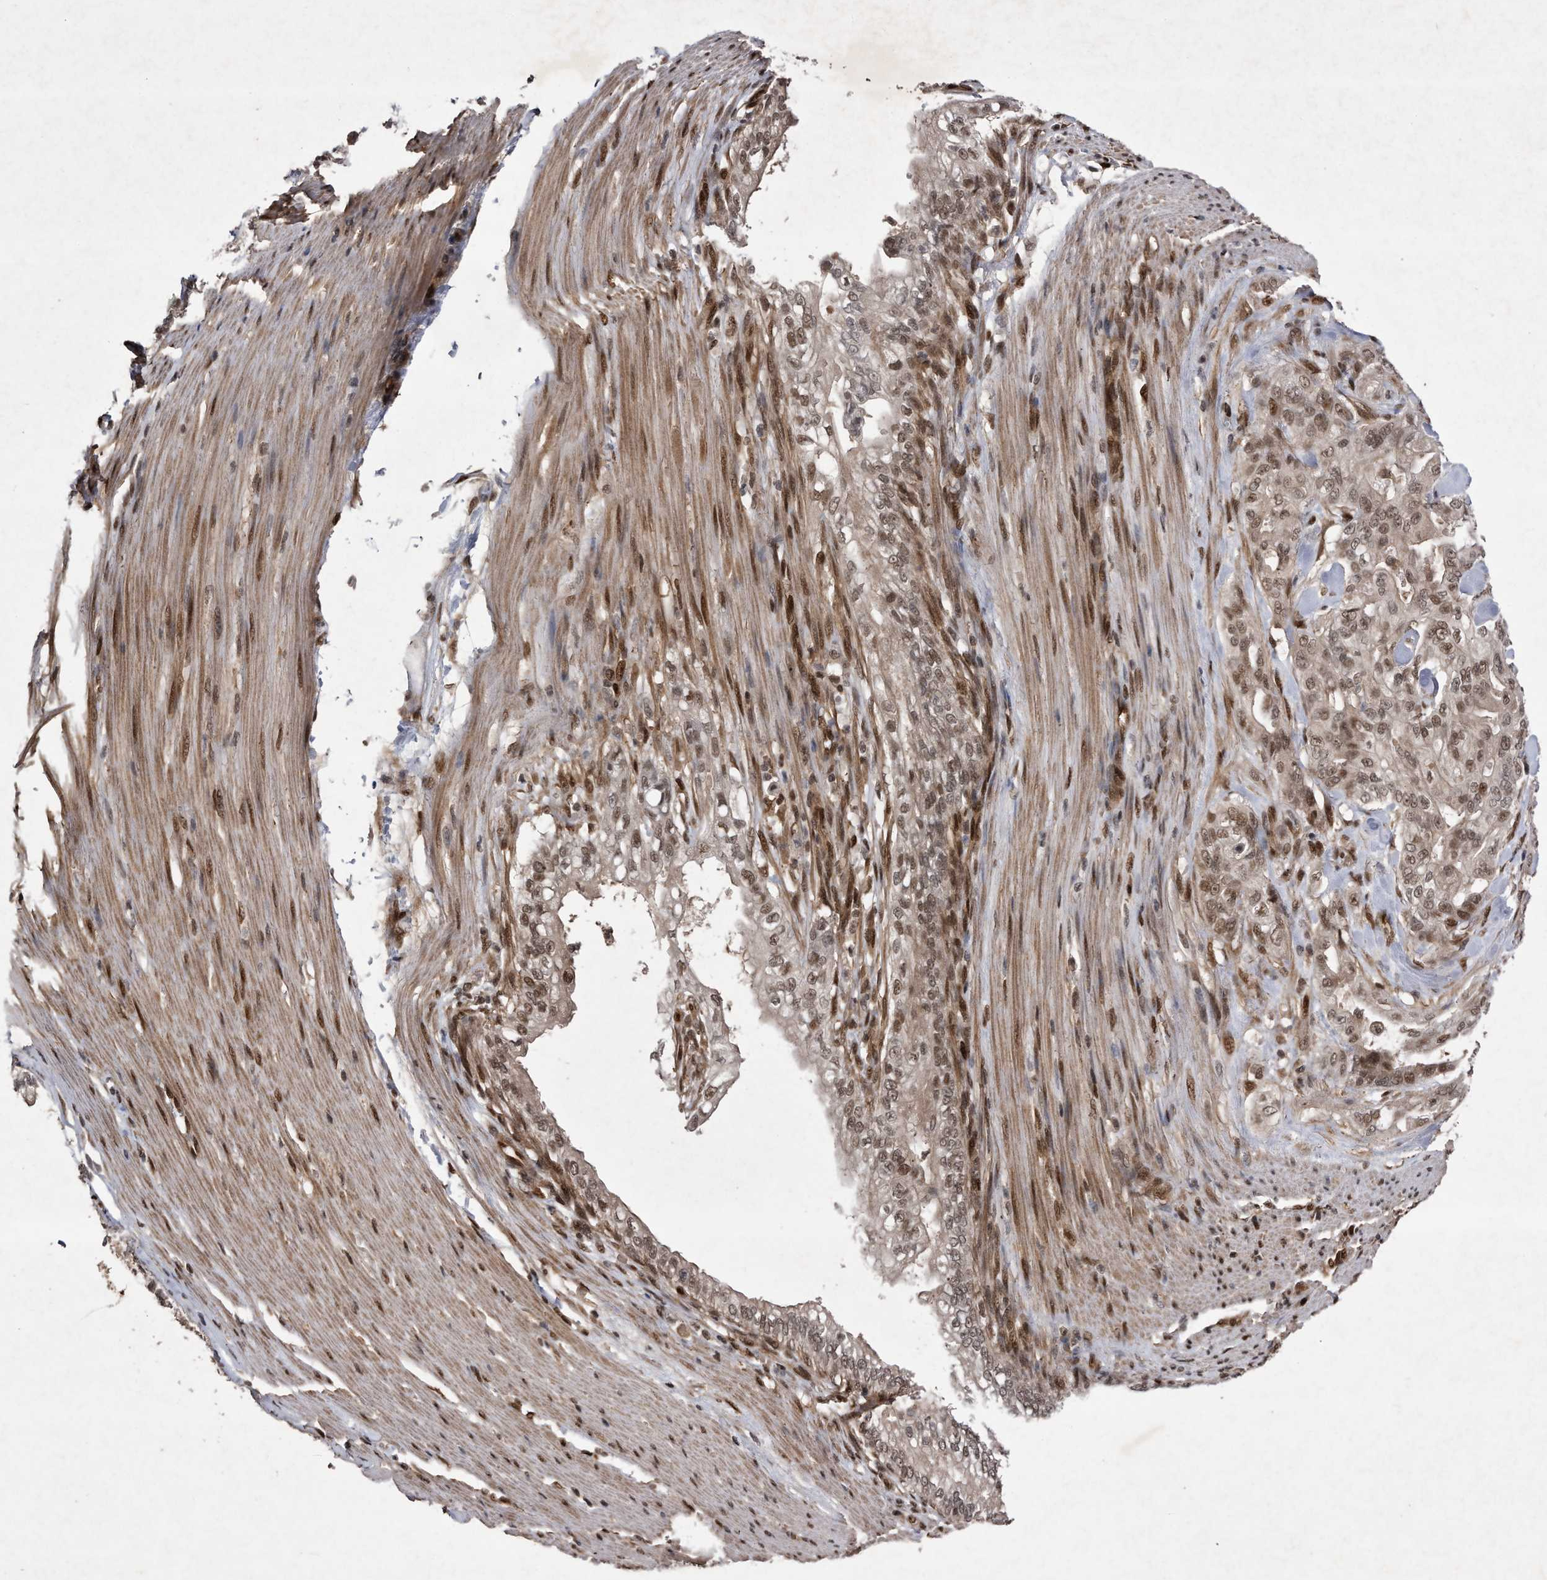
{"staining": {"intensity": "moderate", "quantity": ">75%", "location": "nuclear"}, "tissue": "pancreatic cancer", "cell_type": "Tumor cells", "image_type": "cancer", "snomed": [{"axis": "morphology", "description": "Normal tissue, NOS"}, {"axis": "topography", "description": "Pancreas"}], "caption": "Immunohistochemical staining of human pancreatic cancer exhibits medium levels of moderate nuclear positivity in approximately >75% of tumor cells. The protein is shown in brown color, while the nuclei are stained blue.", "gene": "RAD23B", "patient": {"sex": "male", "age": 42}}